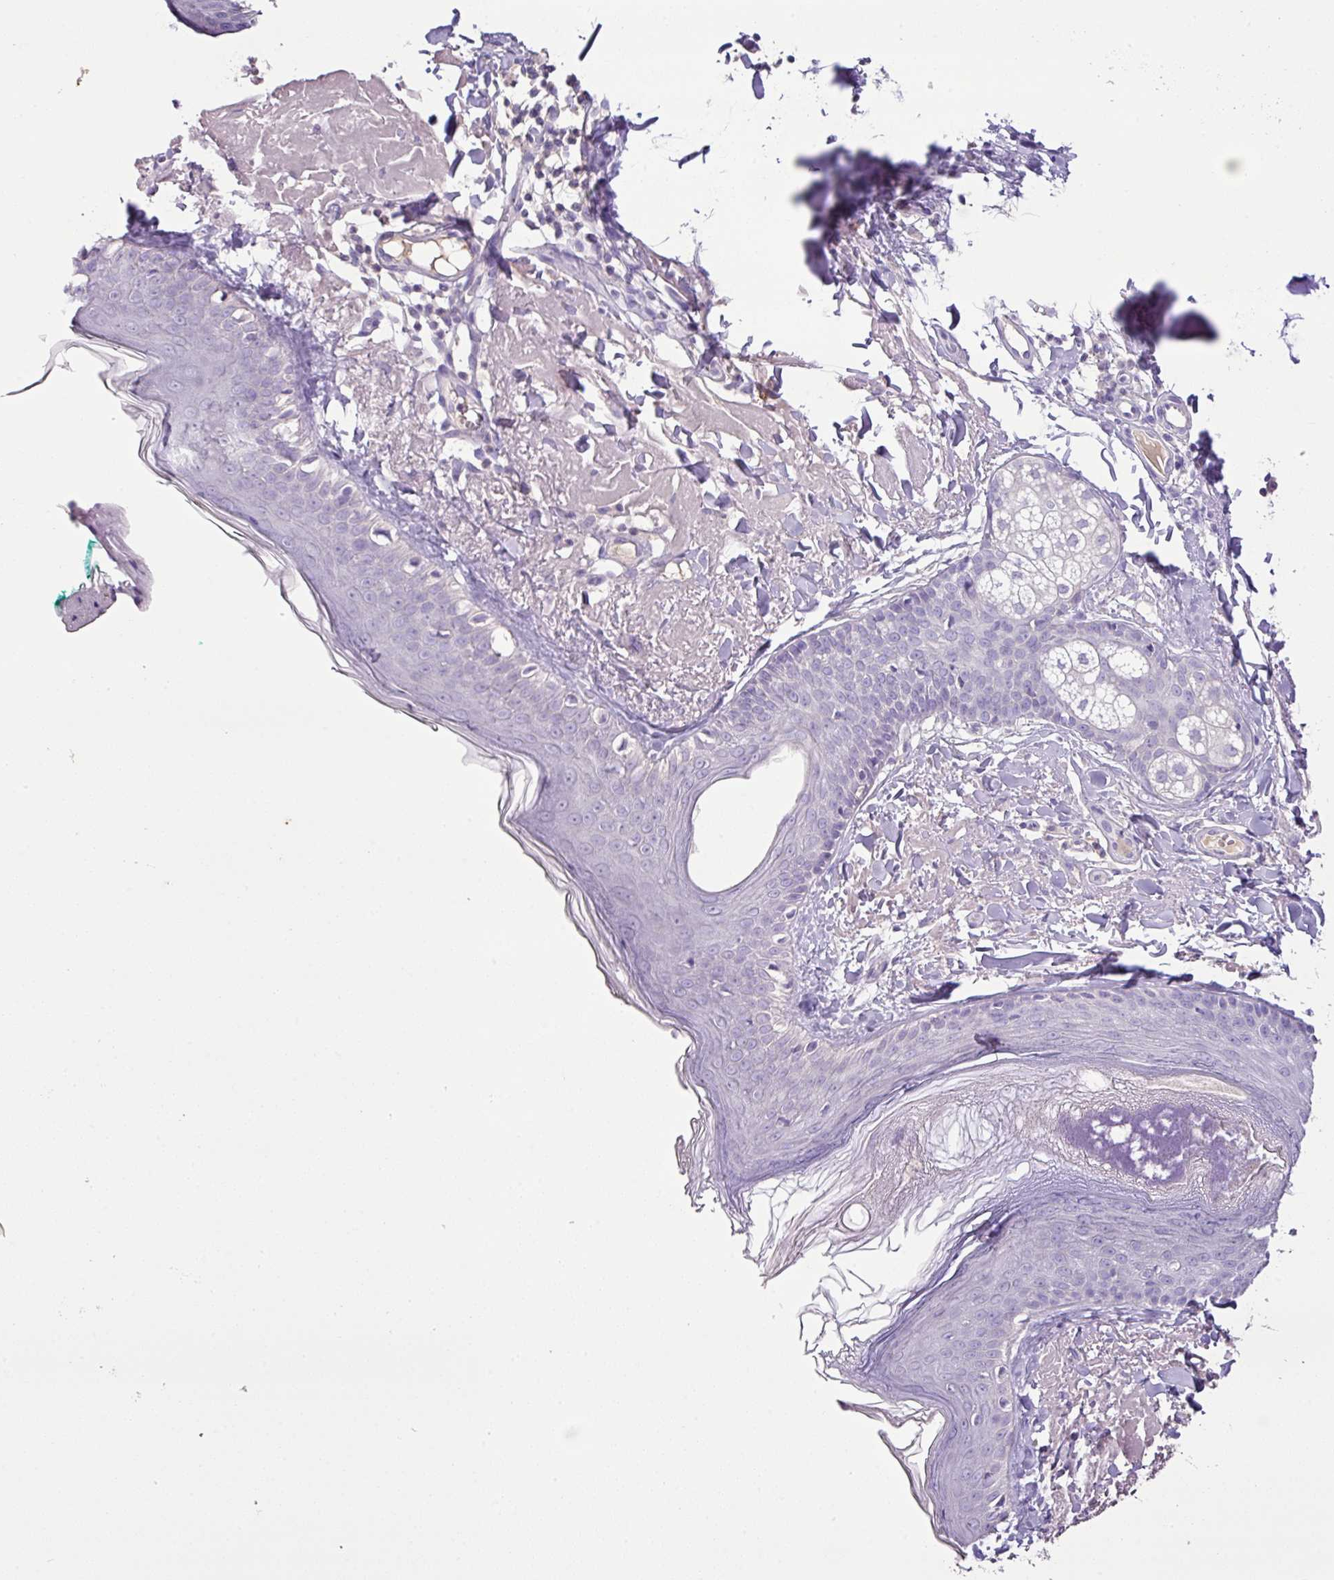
{"staining": {"intensity": "weak", "quantity": "<25%", "location": "cytoplasmic/membranous"}, "tissue": "skin", "cell_type": "Fibroblasts", "image_type": "normal", "snomed": [{"axis": "morphology", "description": "Normal tissue, NOS"}, {"axis": "morphology", "description": "Malignant melanoma, NOS"}, {"axis": "topography", "description": "Skin"}], "caption": "A high-resolution micrograph shows IHC staining of unremarkable skin, which demonstrates no significant expression in fibroblasts.", "gene": "AGR3", "patient": {"sex": "male", "age": 80}}